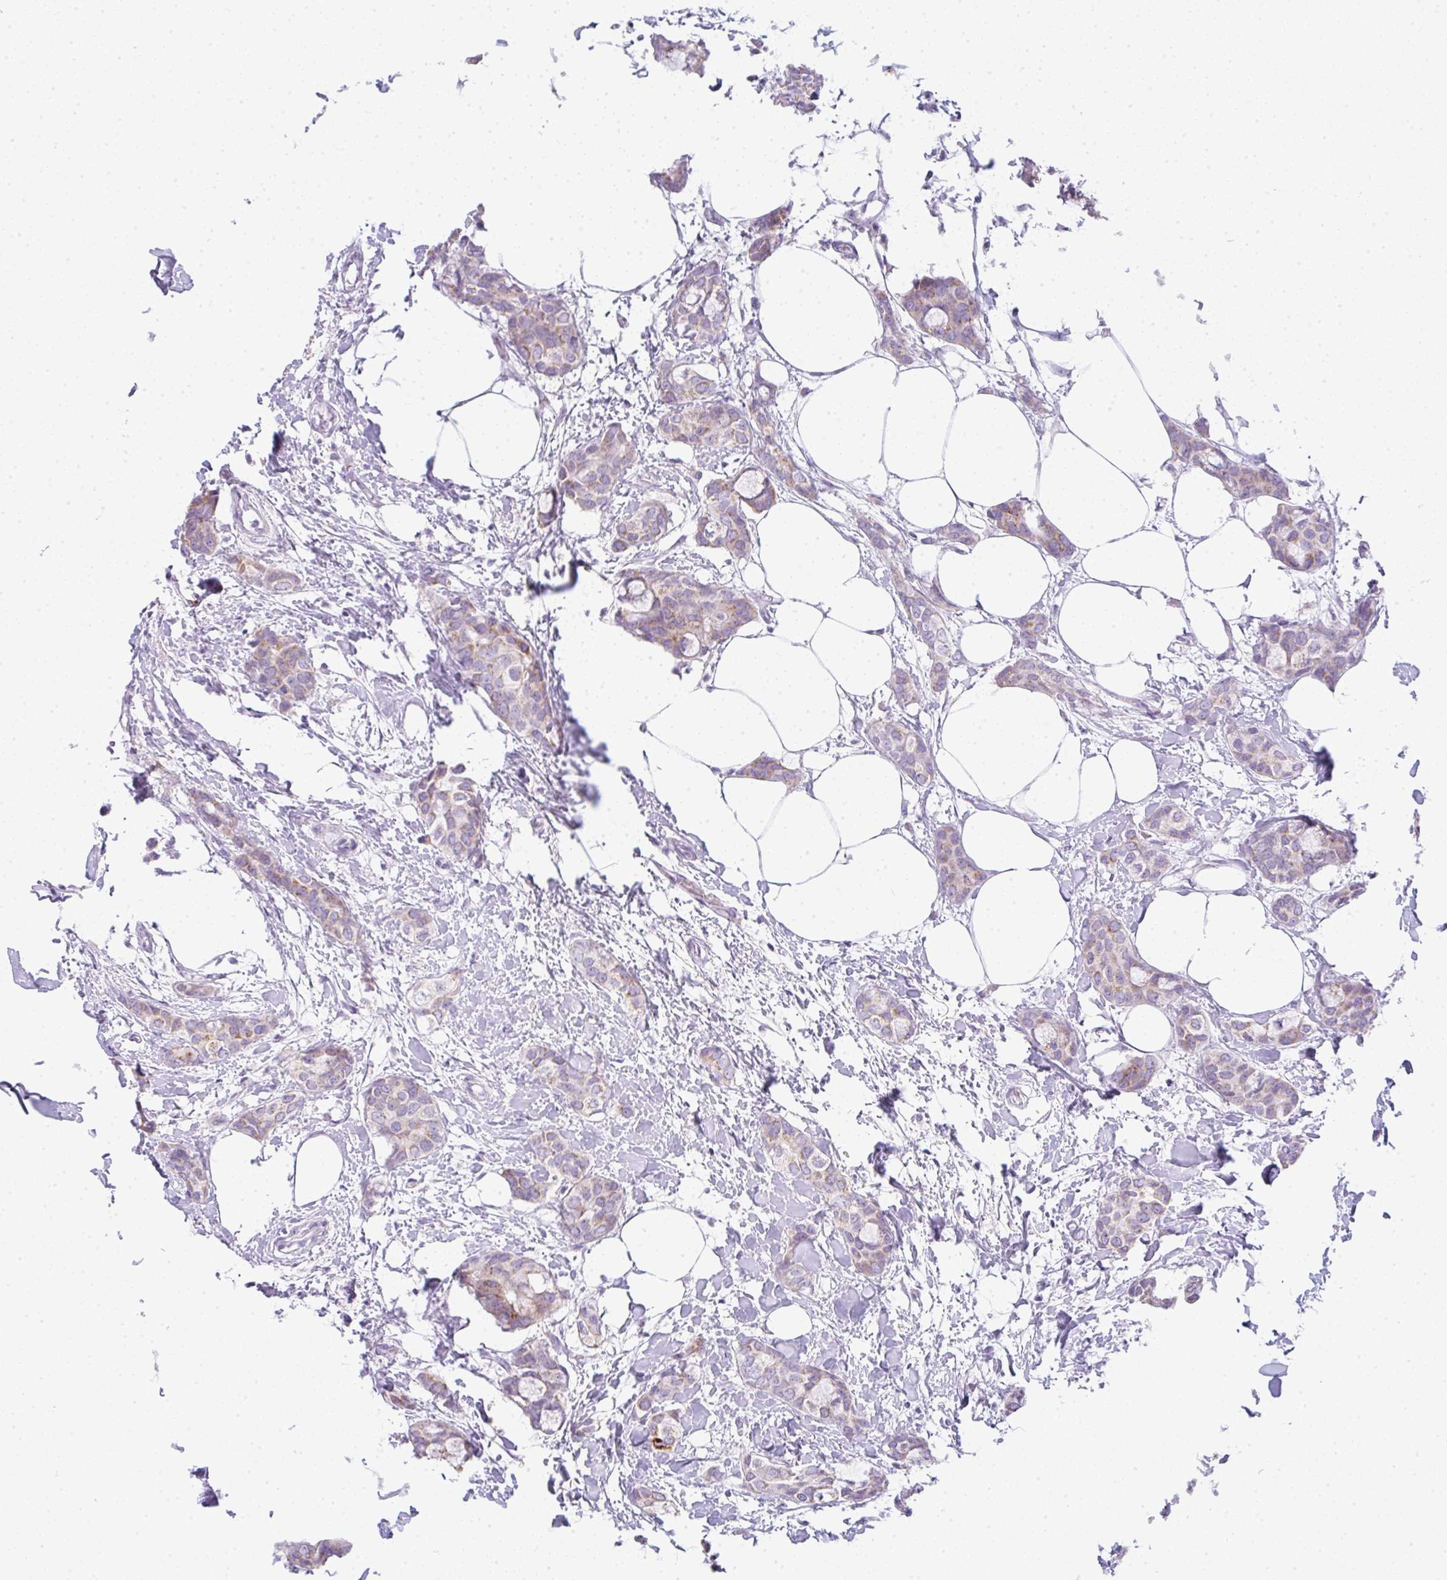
{"staining": {"intensity": "moderate", "quantity": "<25%", "location": "cytoplasmic/membranous"}, "tissue": "breast cancer", "cell_type": "Tumor cells", "image_type": "cancer", "snomed": [{"axis": "morphology", "description": "Duct carcinoma"}, {"axis": "topography", "description": "Breast"}], "caption": "Immunohistochemistry of breast cancer exhibits low levels of moderate cytoplasmic/membranous staining in about <25% of tumor cells. (DAB (3,3'-diaminobenzidine) IHC with brightfield microscopy, high magnification).", "gene": "LPAR4", "patient": {"sex": "female", "age": 73}}